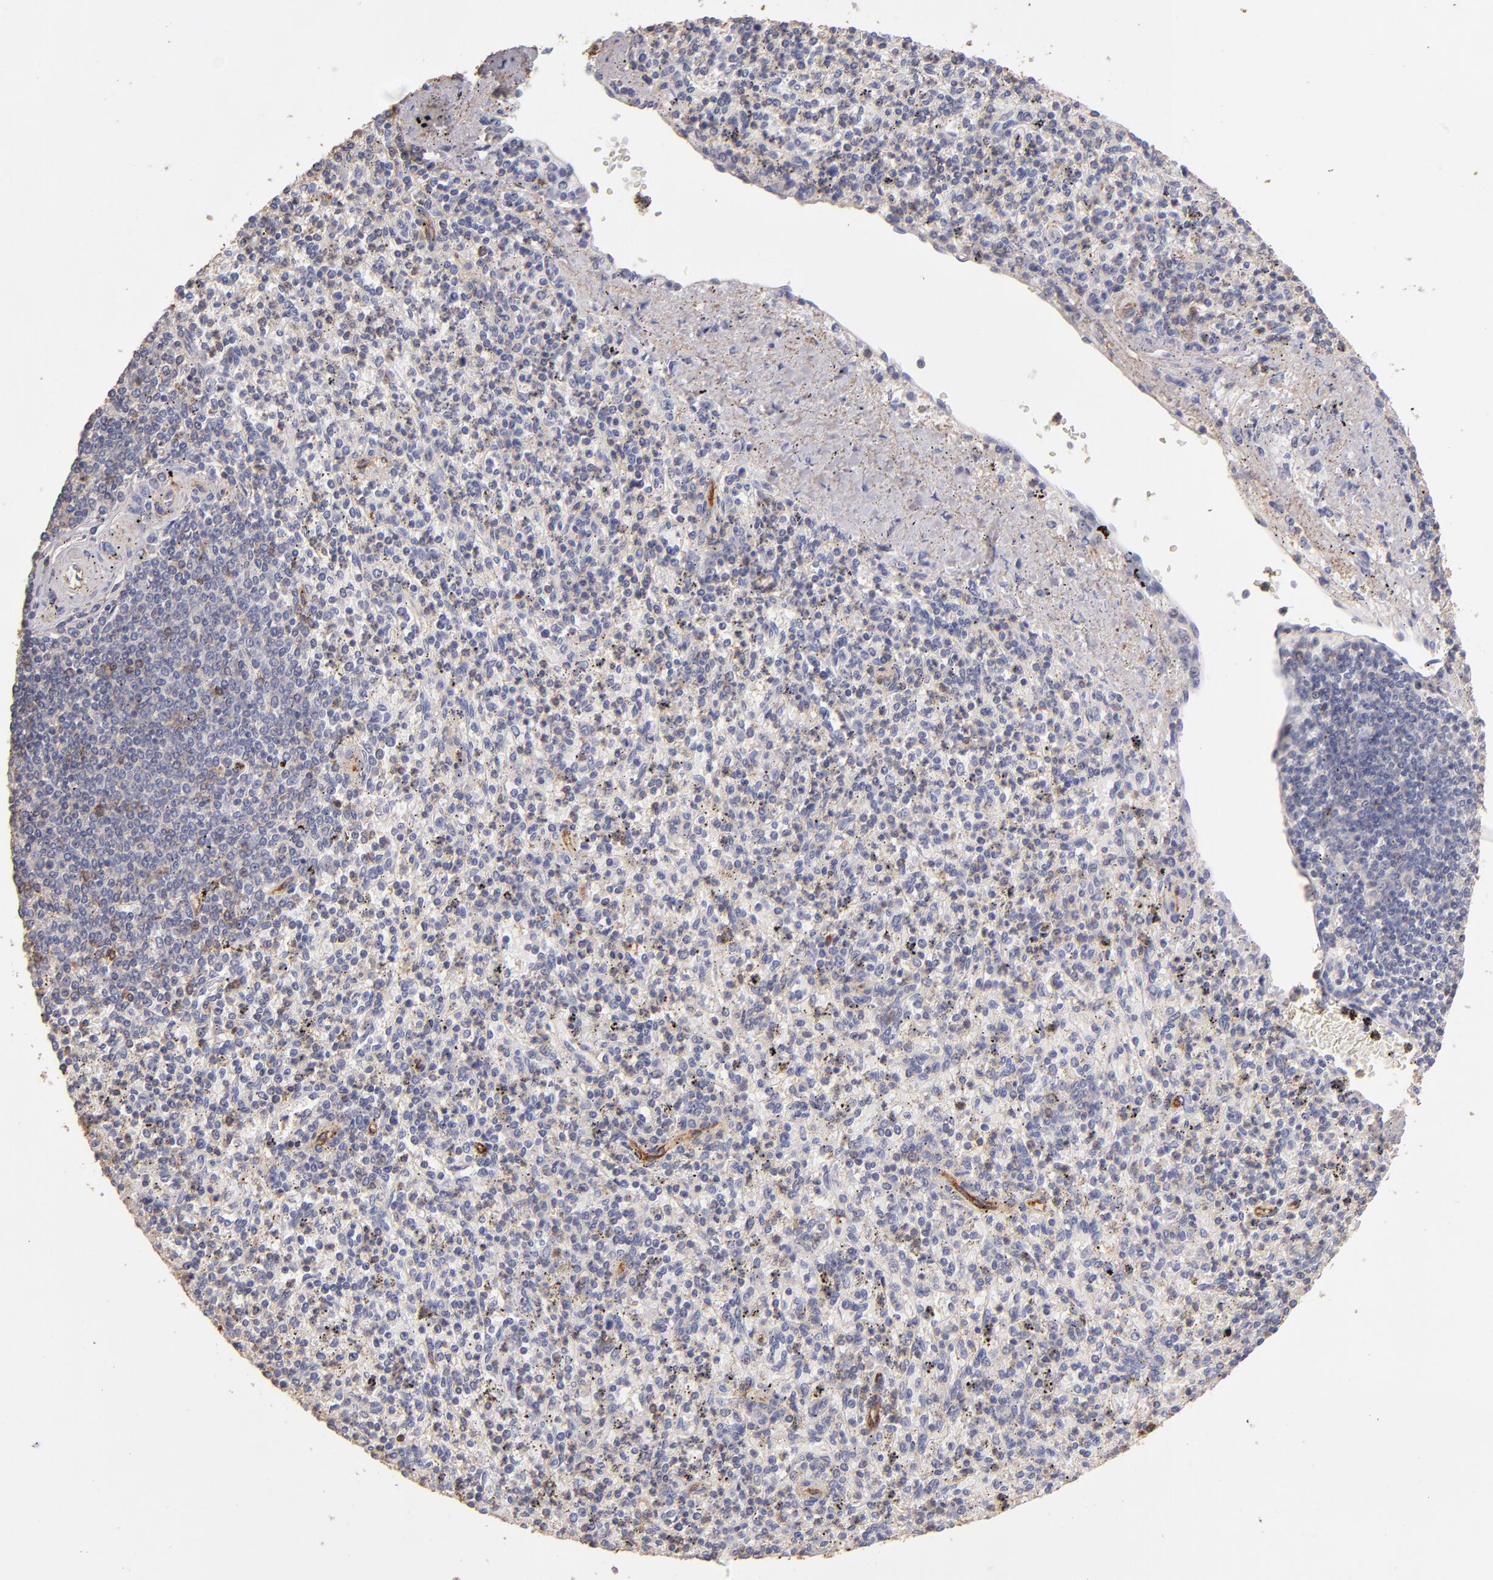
{"staining": {"intensity": "weak", "quantity": "25%-75%", "location": "cytoplasmic/membranous"}, "tissue": "spleen", "cell_type": "Cells in red pulp", "image_type": "normal", "snomed": [{"axis": "morphology", "description": "Normal tissue, NOS"}, {"axis": "topography", "description": "Spleen"}], "caption": "A high-resolution histopathology image shows IHC staining of benign spleen, which demonstrates weak cytoplasmic/membranous positivity in approximately 25%-75% of cells in red pulp.", "gene": "ABCB1", "patient": {"sex": "male", "age": 72}}